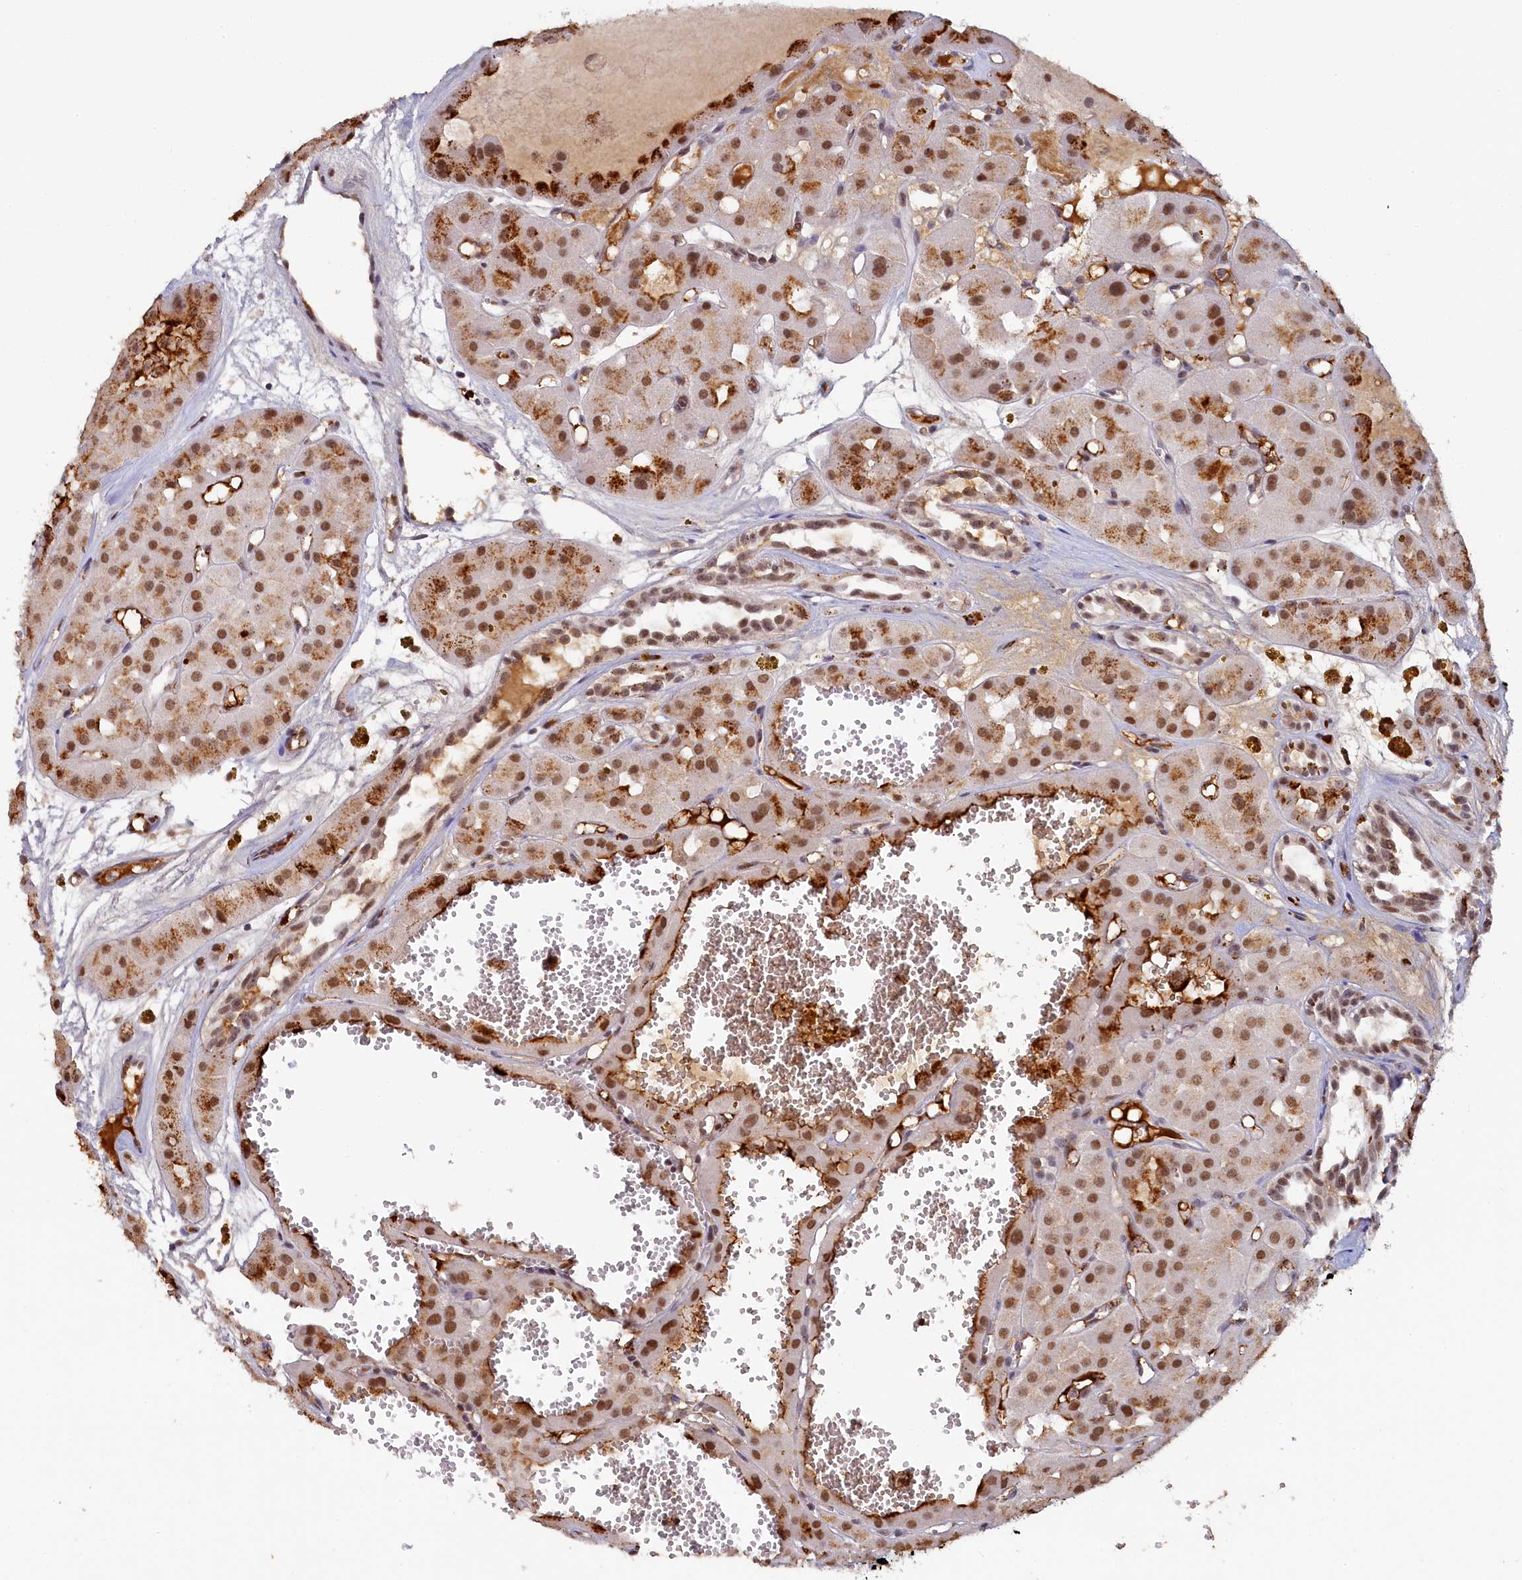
{"staining": {"intensity": "moderate", "quantity": ">75%", "location": "nuclear"}, "tissue": "renal cancer", "cell_type": "Tumor cells", "image_type": "cancer", "snomed": [{"axis": "morphology", "description": "Carcinoma, NOS"}, {"axis": "topography", "description": "Kidney"}], "caption": "Carcinoma (renal) stained with a brown dye shows moderate nuclear positive positivity in about >75% of tumor cells.", "gene": "INTS14", "patient": {"sex": "female", "age": 75}}